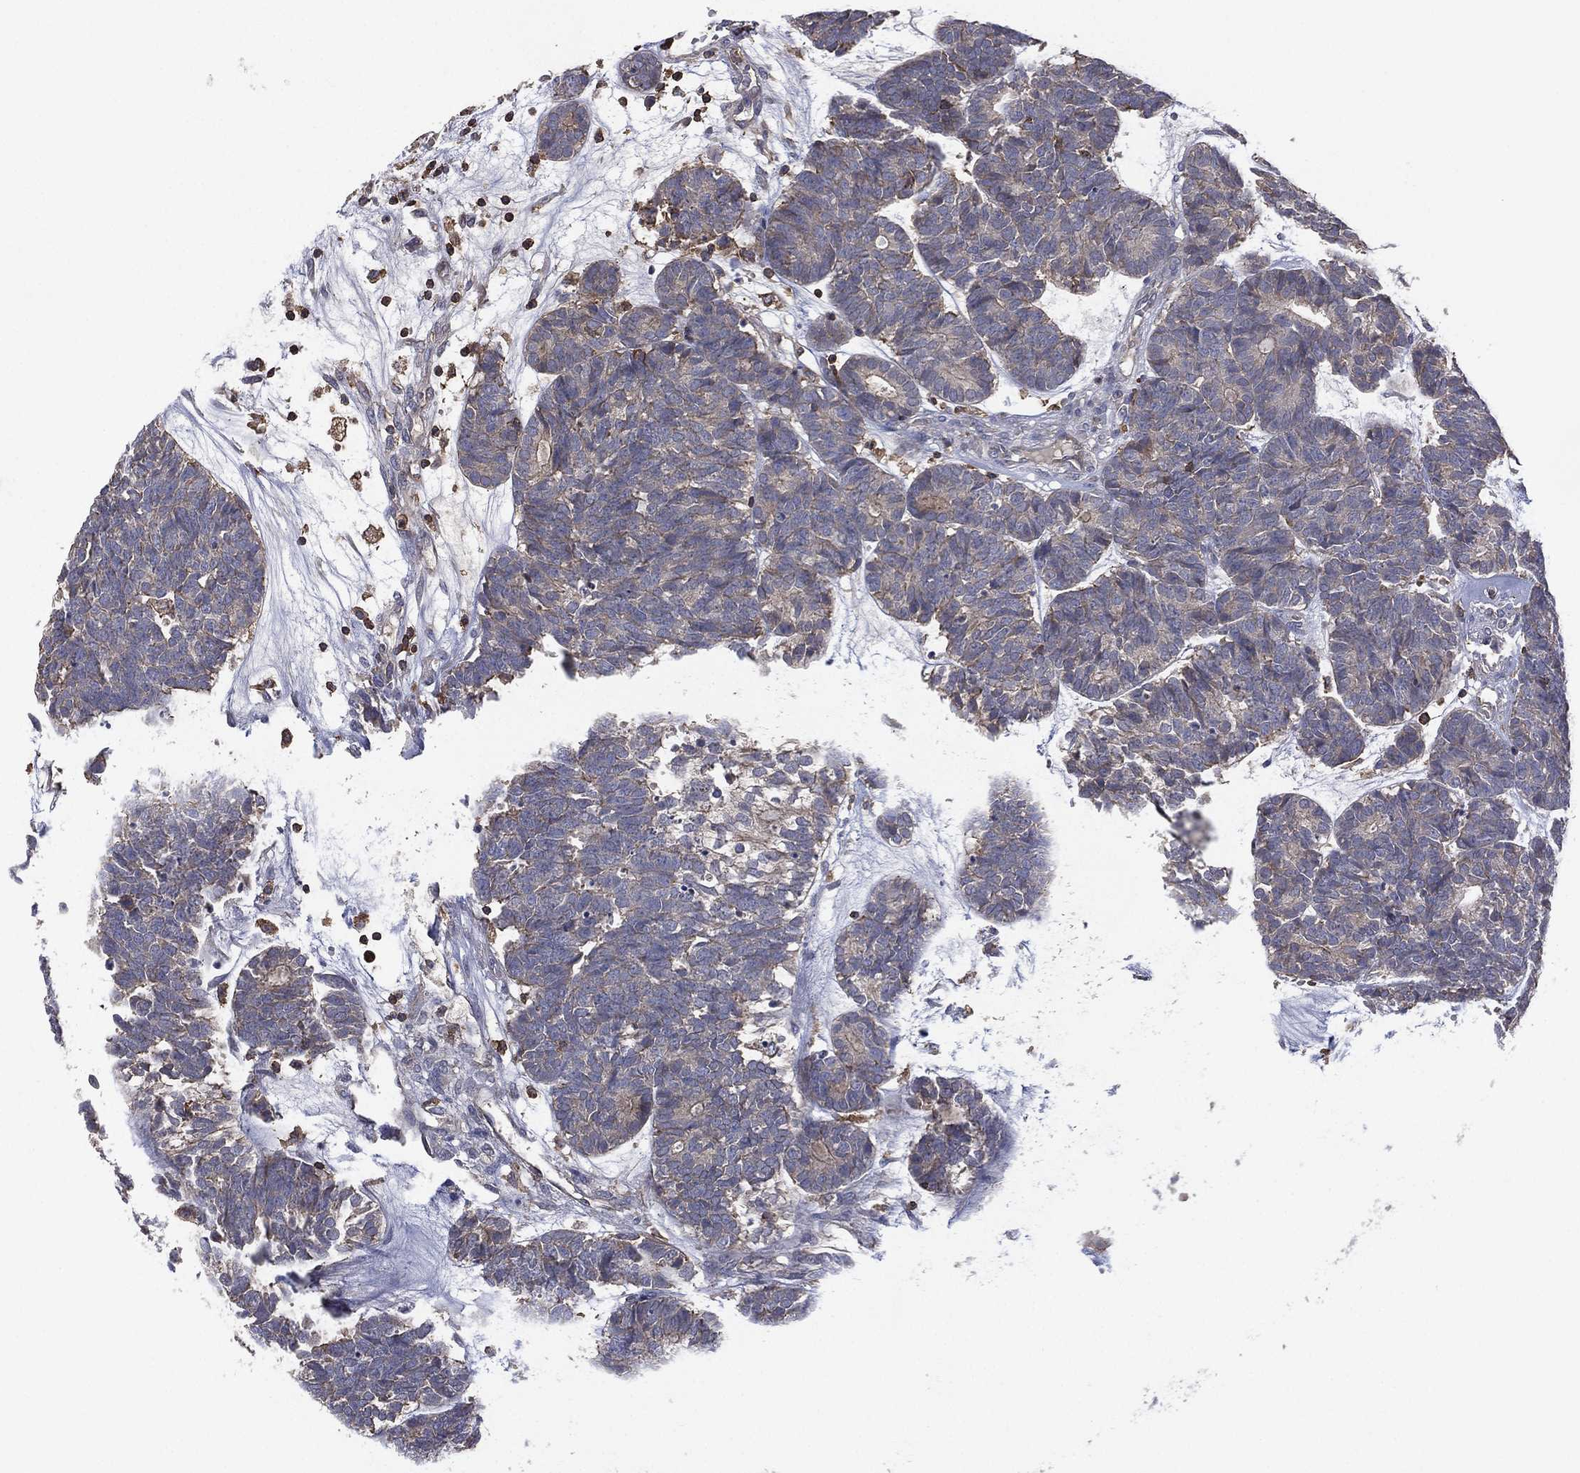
{"staining": {"intensity": "negative", "quantity": "none", "location": "none"}, "tissue": "head and neck cancer", "cell_type": "Tumor cells", "image_type": "cancer", "snomed": [{"axis": "morphology", "description": "Adenocarcinoma, NOS"}, {"axis": "topography", "description": "Head-Neck"}], "caption": "Immunohistochemistry micrograph of head and neck cancer (adenocarcinoma) stained for a protein (brown), which reveals no staining in tumor cells. (Stains: DAB immunohistochemistry (IHC) with hematoxylin counter stain, Microscopy: brightfield microscopy at high magnification).", "gene": "DOCK8", "patient": {"sex": "female", "age": 81}}